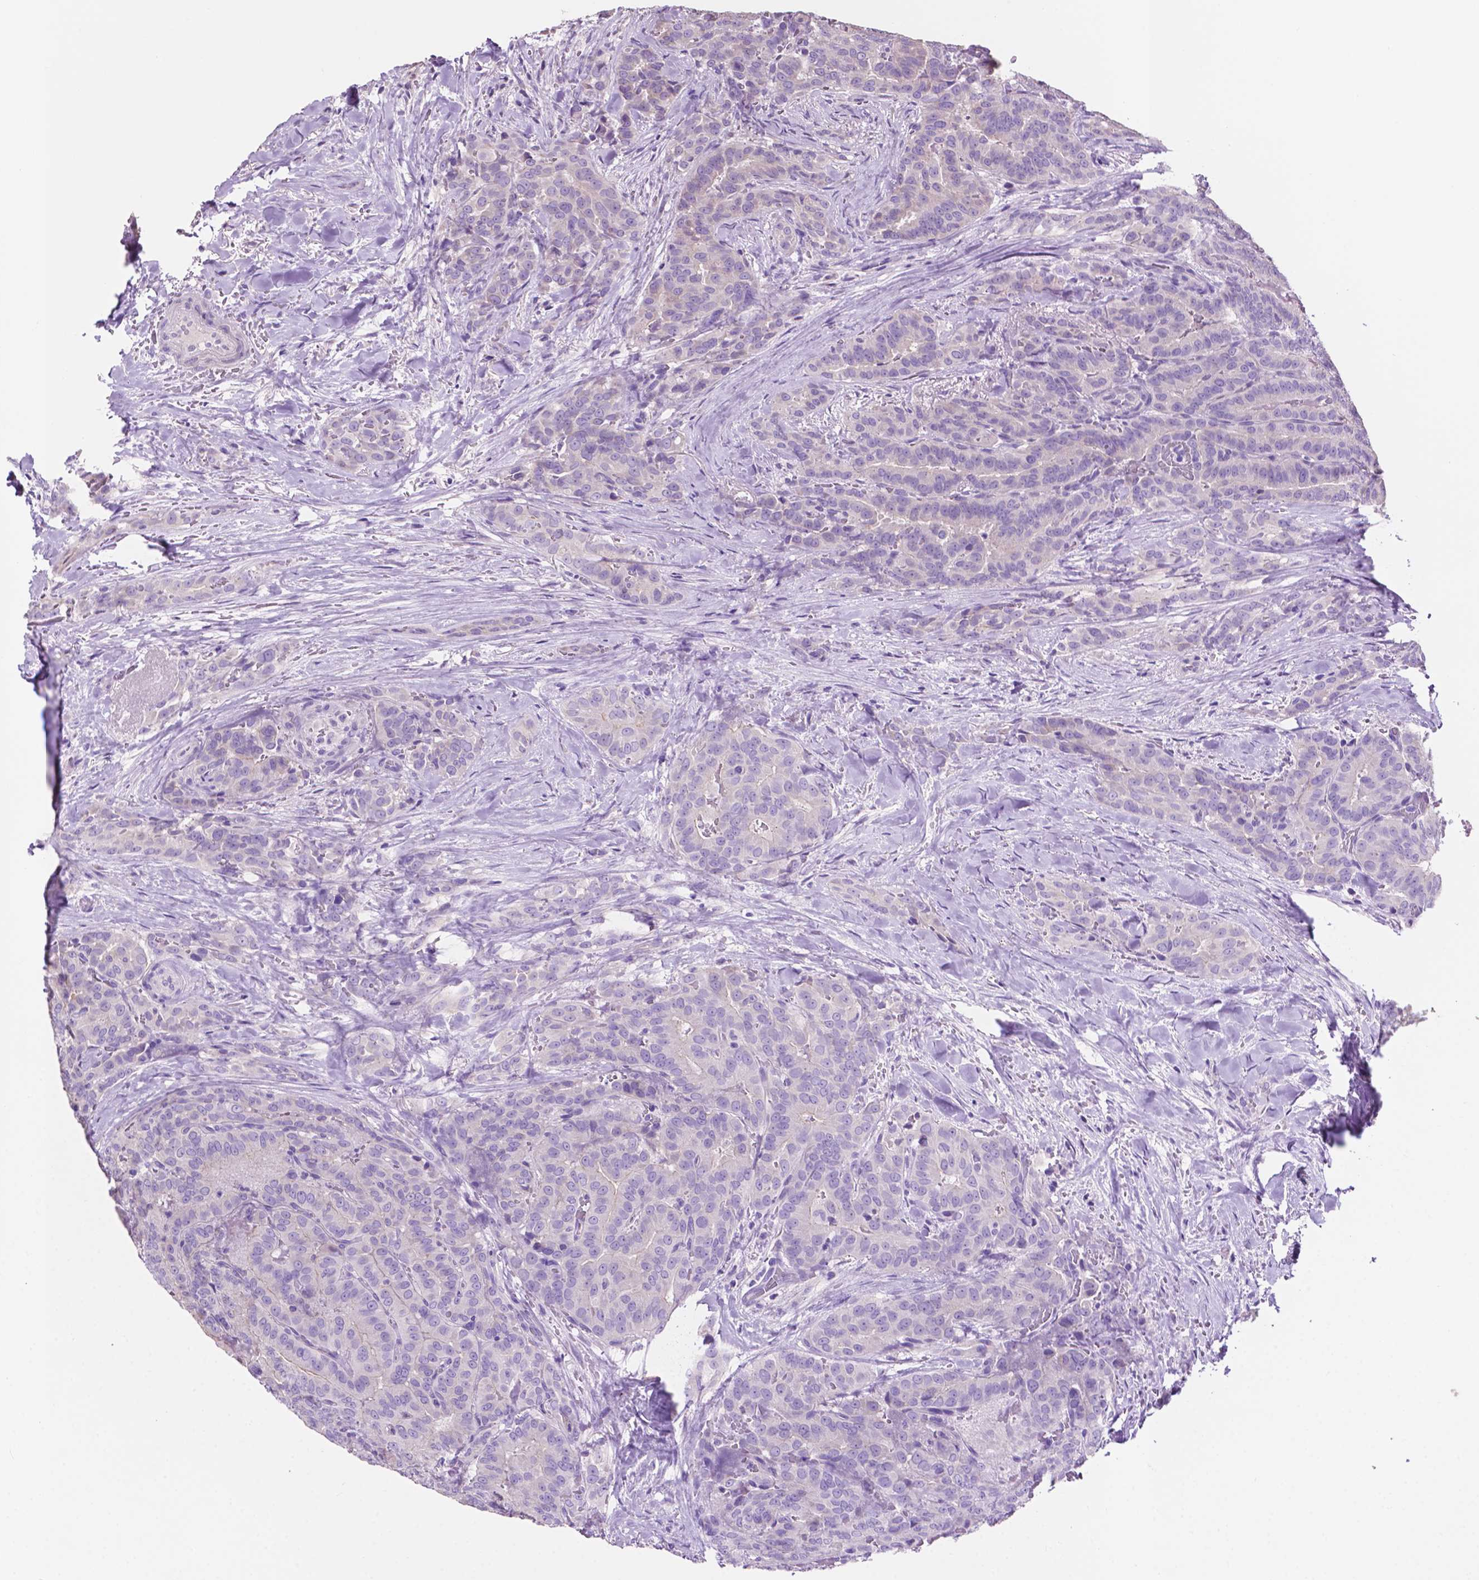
{"staining": {"intensity": "negative", "quantity": "none", "location": "none"}, "tissue": "thyroid cancer", "cell_type": "Tumor cells", "image_type": "cancer", "snomed": [{"axis": "morphology", "description": "Papillary adenocarcinoma, NOS"}, {"axis": "topography", "description": "Thyroid gland"}], "caption": "Histopathology image shows no significant protein positivity in tumor cells of papillary adenocarcinoma (thyroid).", "gene": "CLDN17", "patient": {"sex": "male", "age": 61}}